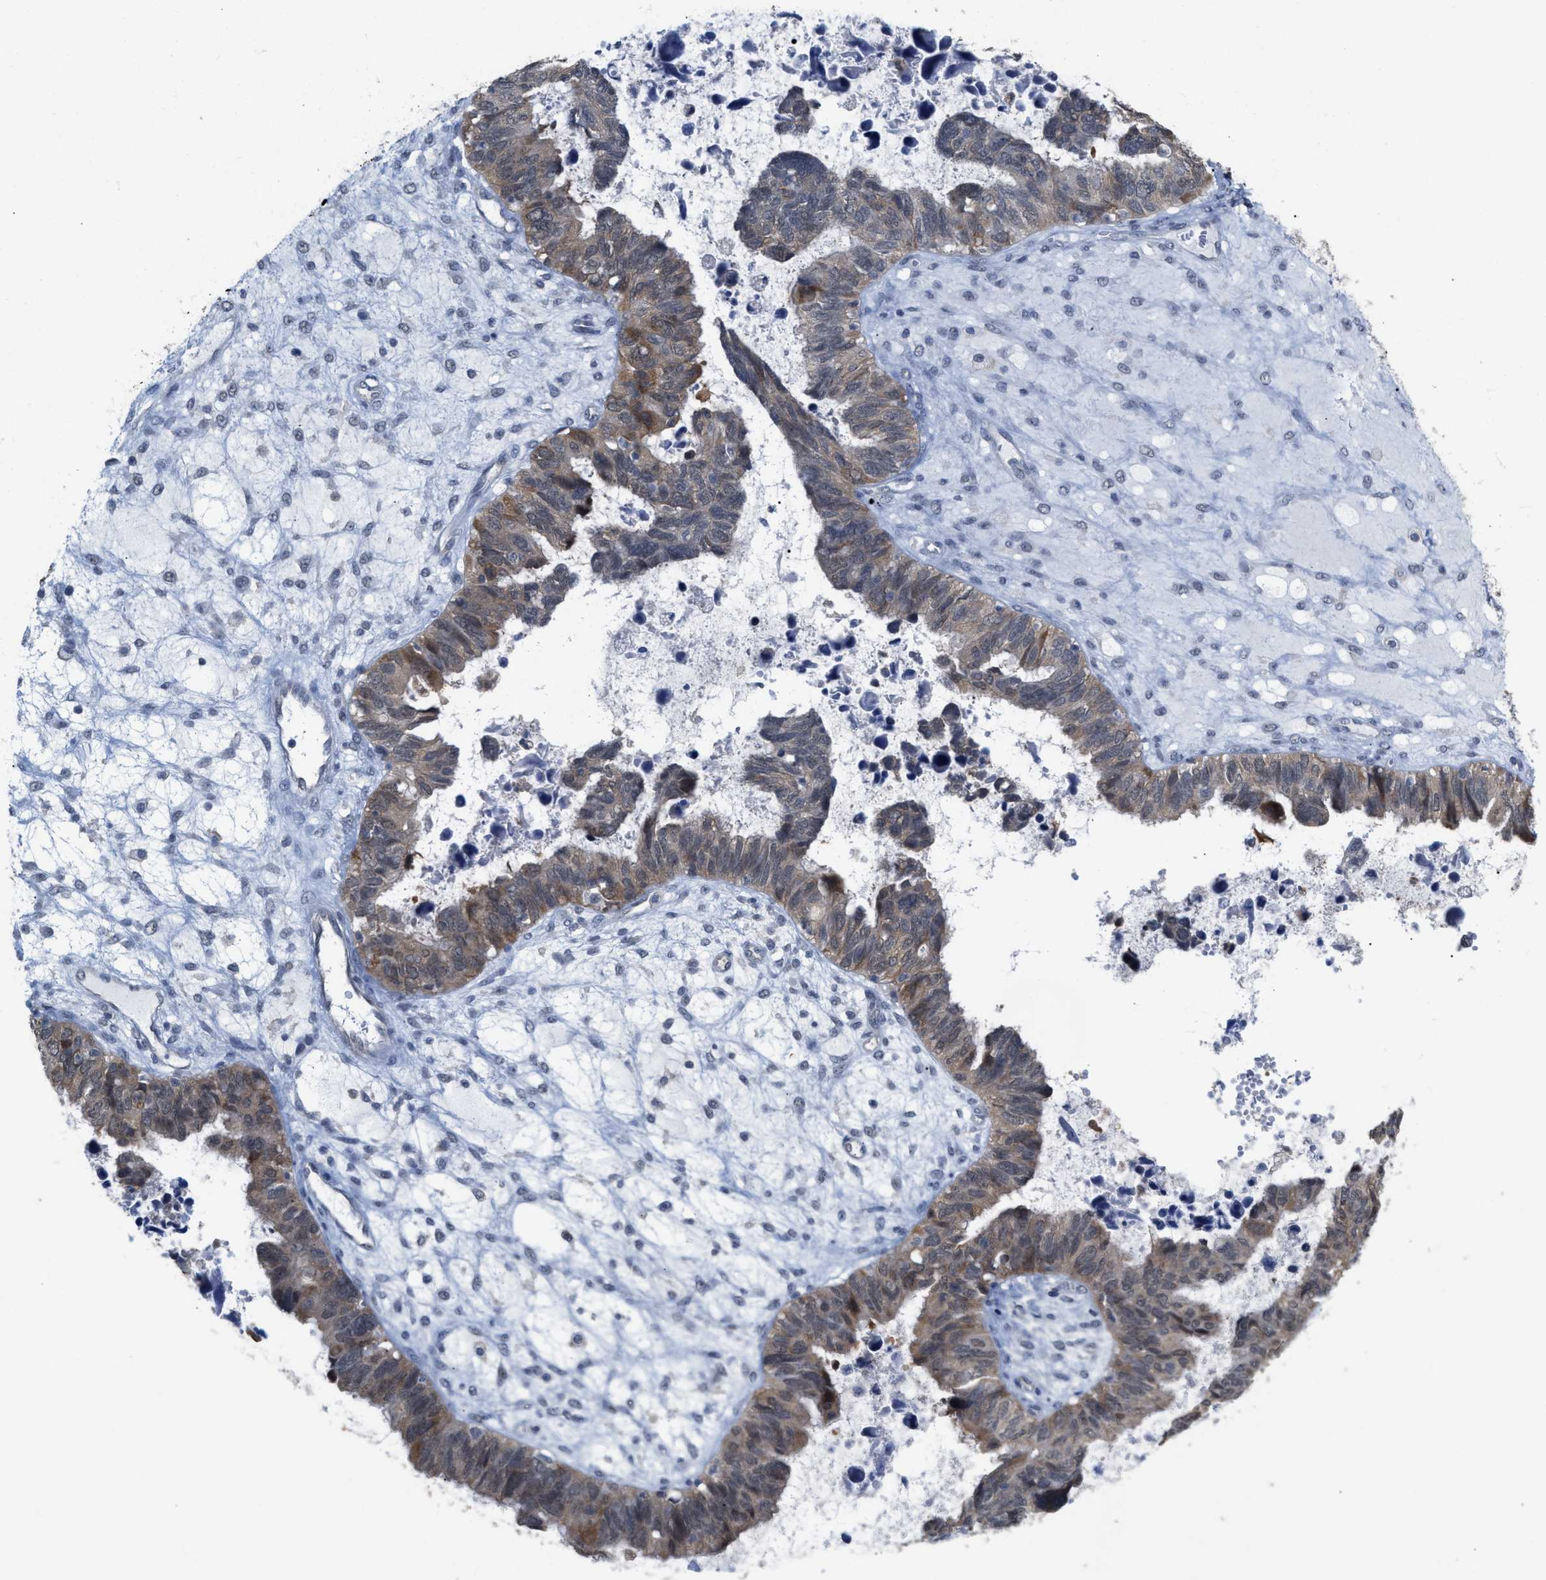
{"staining": {"intensity": "moderate", "quantity": ">75%", "location": "cytoplasmic/membranous"}, "tissue": "ovarian cancer", "cell_type": "Tumor cells", "image_type": "cancer", "snomed": [{"axis": "morphology", "description": "Cystadenocarcinoma, serous, NOS"}, {"axis": "topography", "description": "Ovary"}], "caption": "Protein staining of ovarian cancer (serous cystadenocarcinoma) tissue displays moderate cytoplasmic/membranous expression in about >75% of tumor cells.", "gene": "BAIAP2L1", "patient": {"sex": "female", "age": 79}}